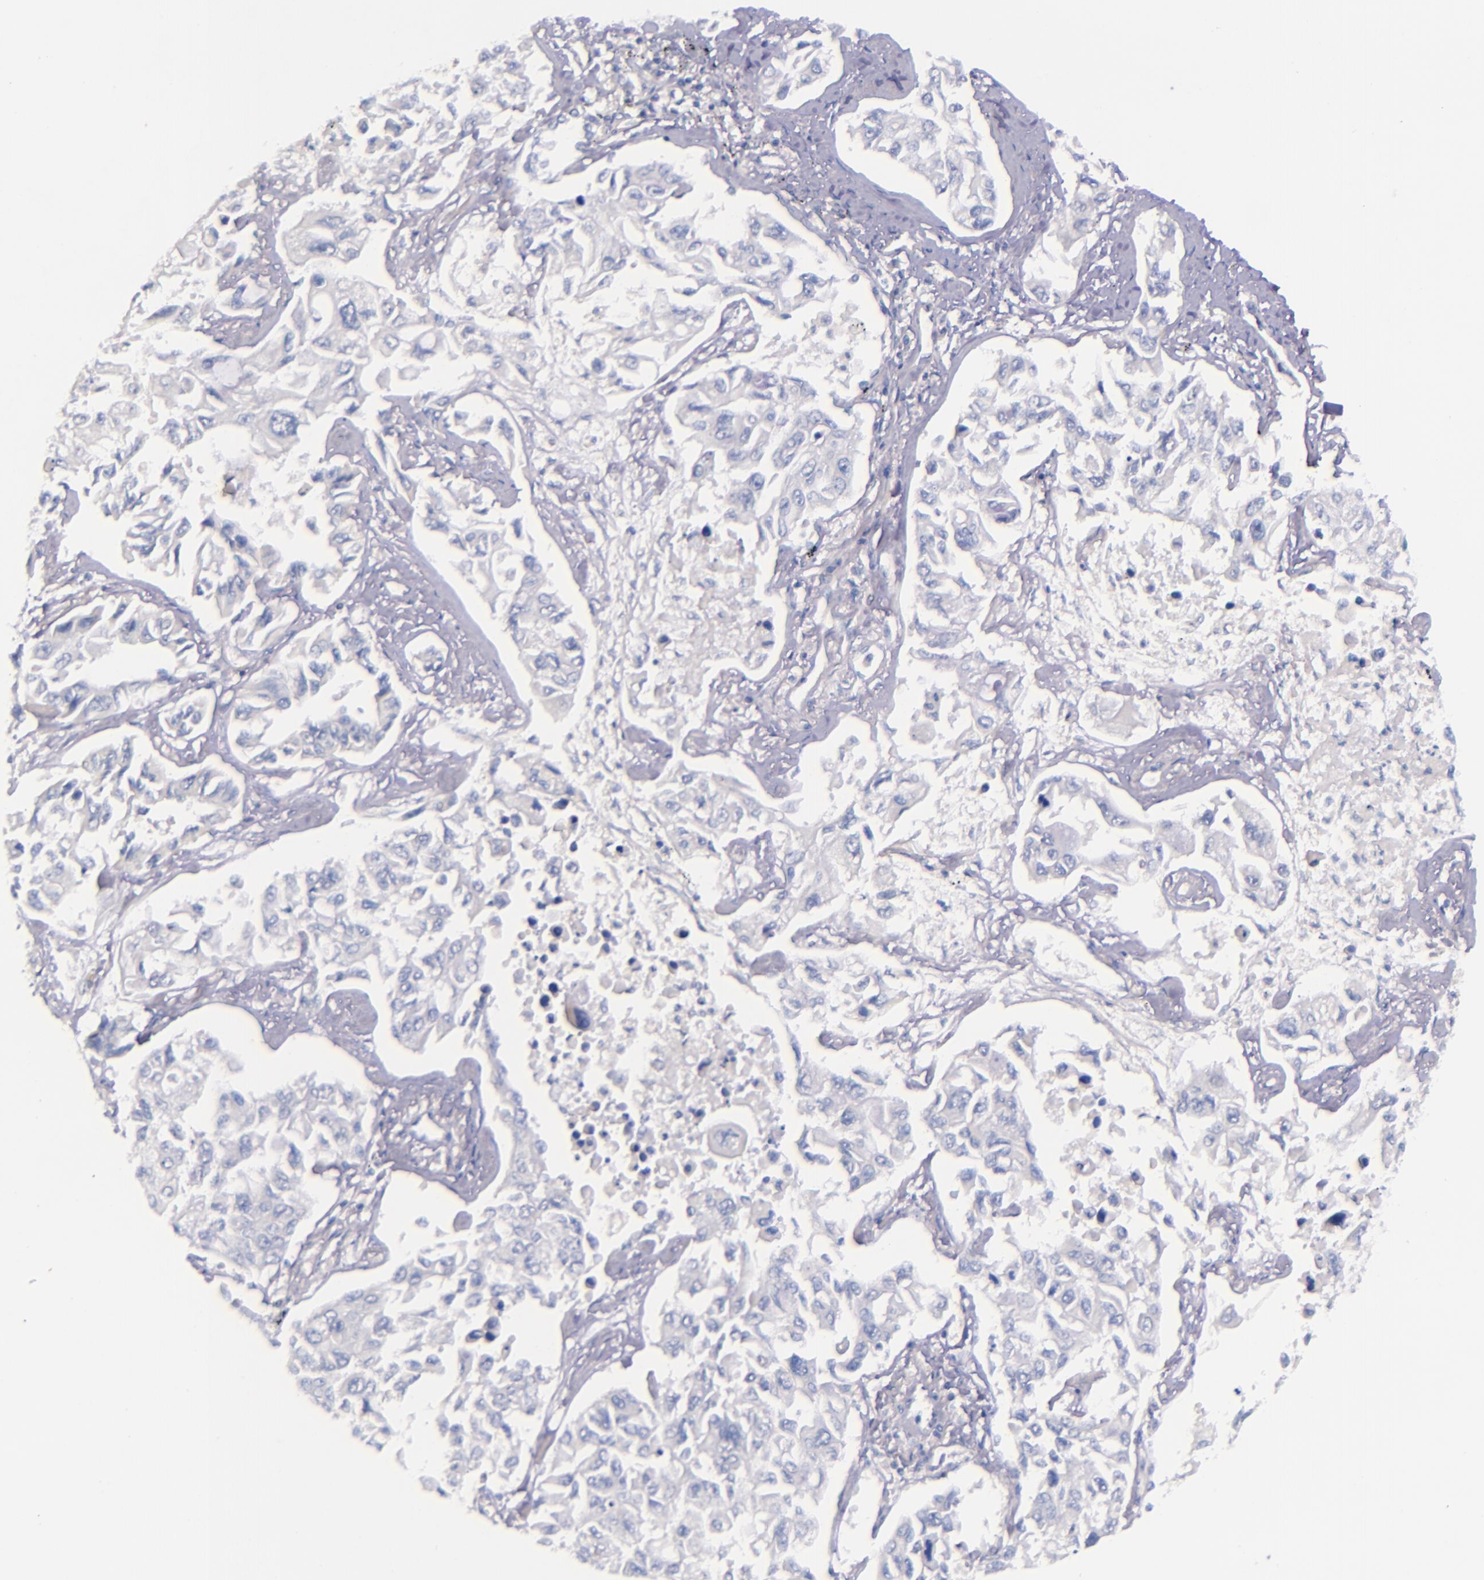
{"staining": {"intensity": "negative", "quantity": "none", "location": "none"}, "tissue": "lung cancer", "cell_type": "Tumor cells", "image_type": "cancer", "snomed": [{"axis": "morphology", "description": "Adenocarcinoma, NOS"}, {"axis": "topography", "description": "Lung"}], "caption": "IHC image of lung cancer (adenocarcinoma) stained for a protein (brown), which exhibits no staining in tumor cells.", "gene": "IDH3G", "patient": {"sex": "male", "age": 64}}